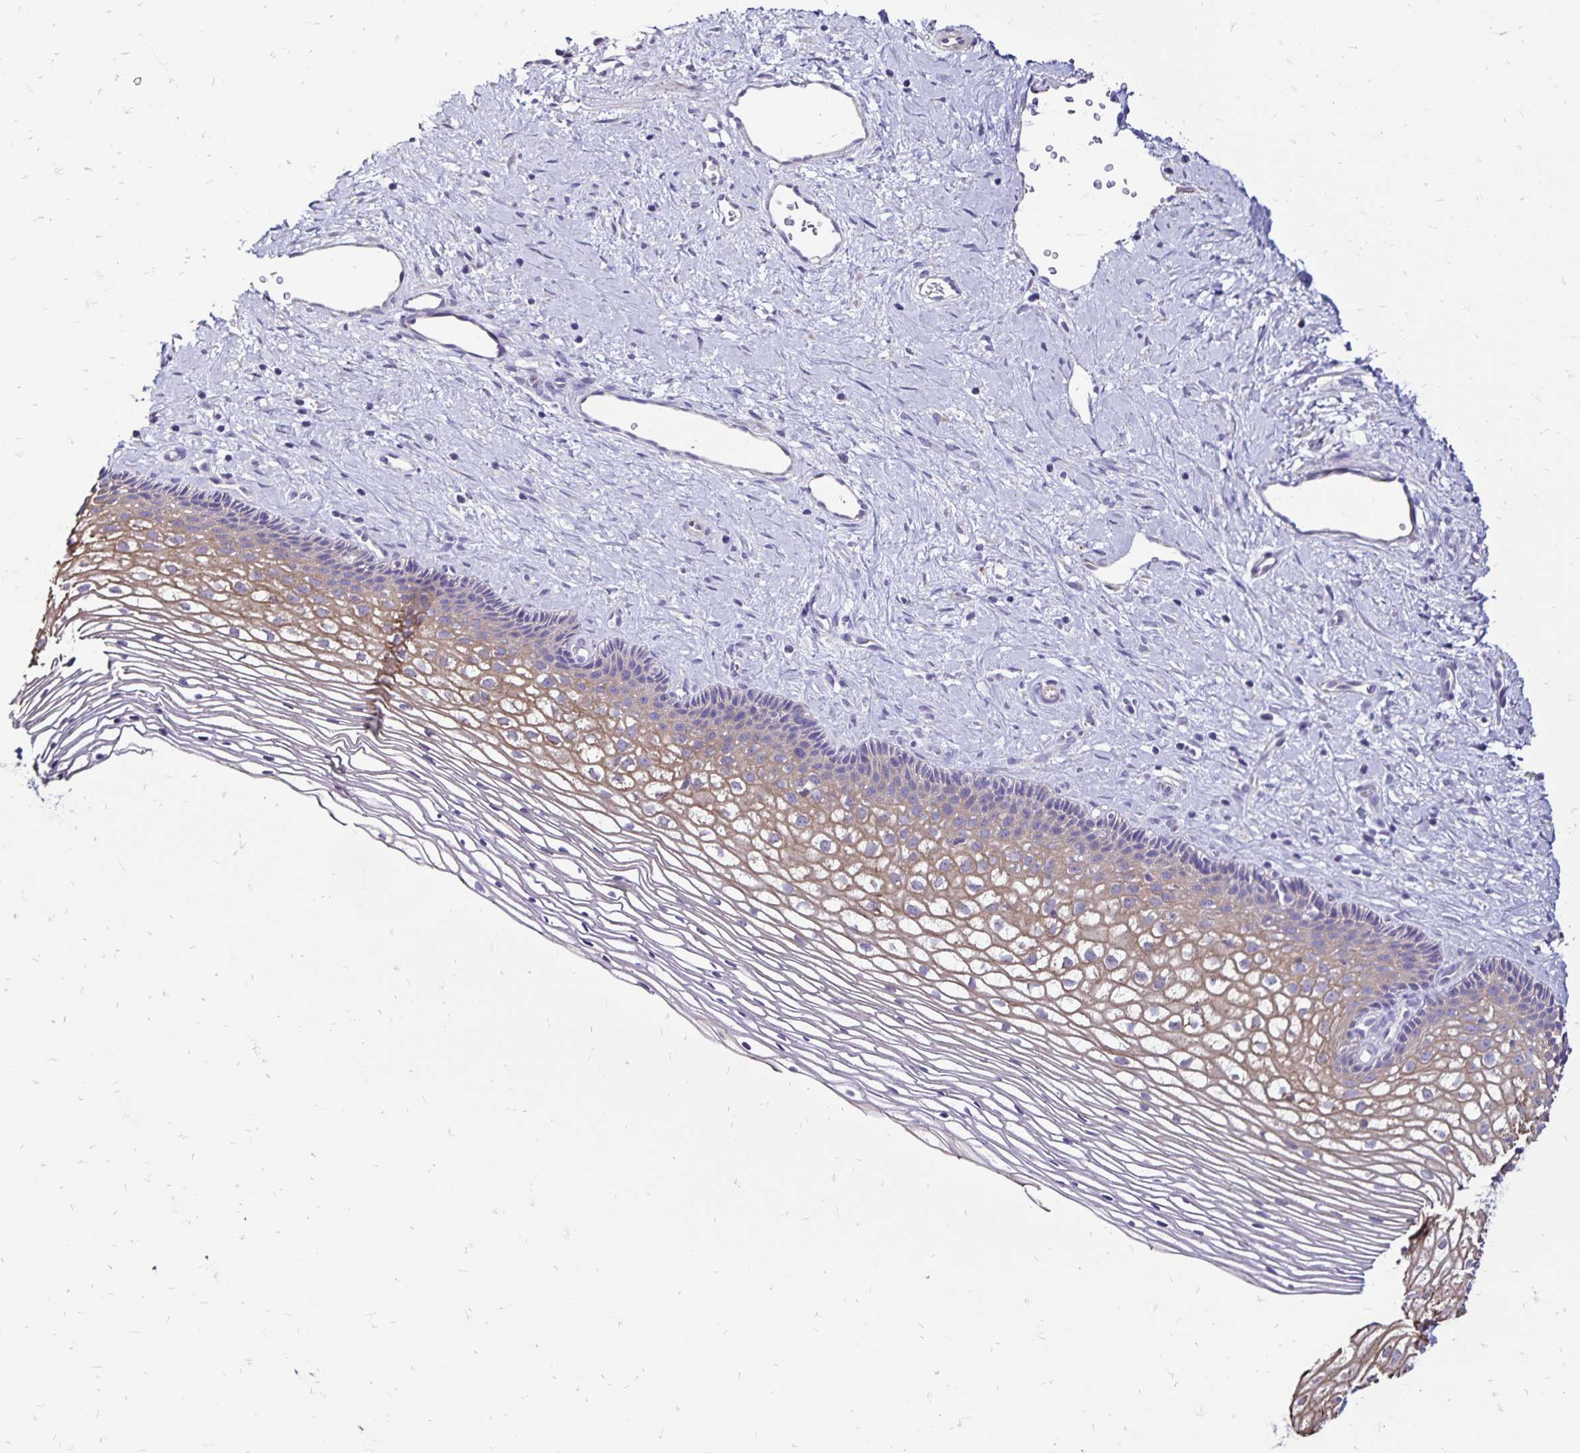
{"staining": {"intensity": "negative", "quantity": "none", "location": "none"}, "tissue": "cervix", "cell_type": "Glandular cells", "image_type": "normal", "snomed": [{"axis": "morphology", "description": "Normal tissue, NOS"}, {"axis": "topography", "description": "Cervix"}], "caption": "Immunohistochemistry histopathology image of unremarkable cervix stained for a protein (brown), which exhibits no staining in glandular cells.", "gene": "EVPL", "patient": {"sex": "female", "age": 34}}